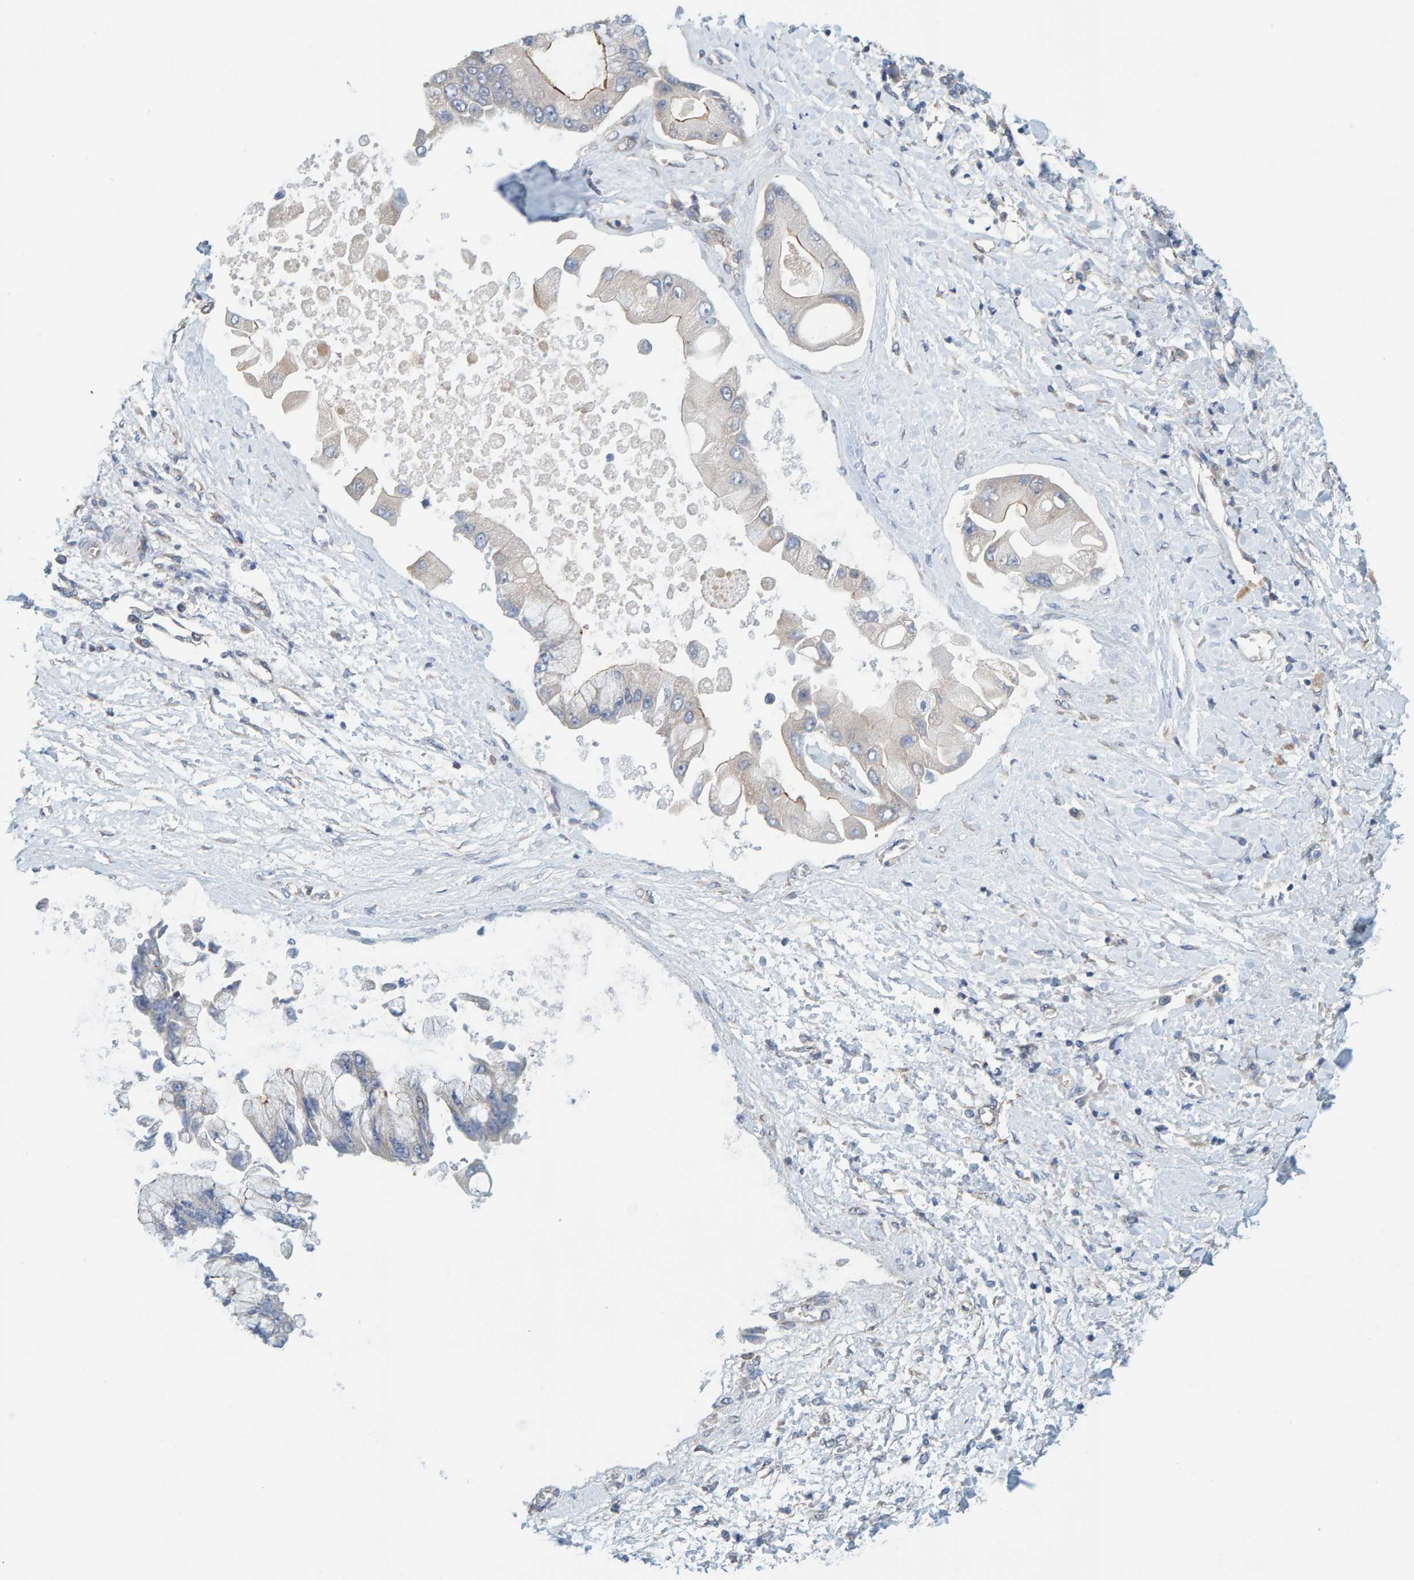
{"staining": {"intensity": "negative", "quantity": "none", "location": "none"}, "tissue": "liver cancer", "cell_type": "Tumor cells", "image_type": "cancer", "snomed": [{"axis": "morphology", "description": "Cholangiocarcinoma"}, {"axis": "topography", "description": "Liver"}], "caption": "Liver cancer was stained to show a protein in brown. There is no significant expression in tumor cells.", "gene": "PRKD2", "patient": {"sex": "male", "age": 50}}